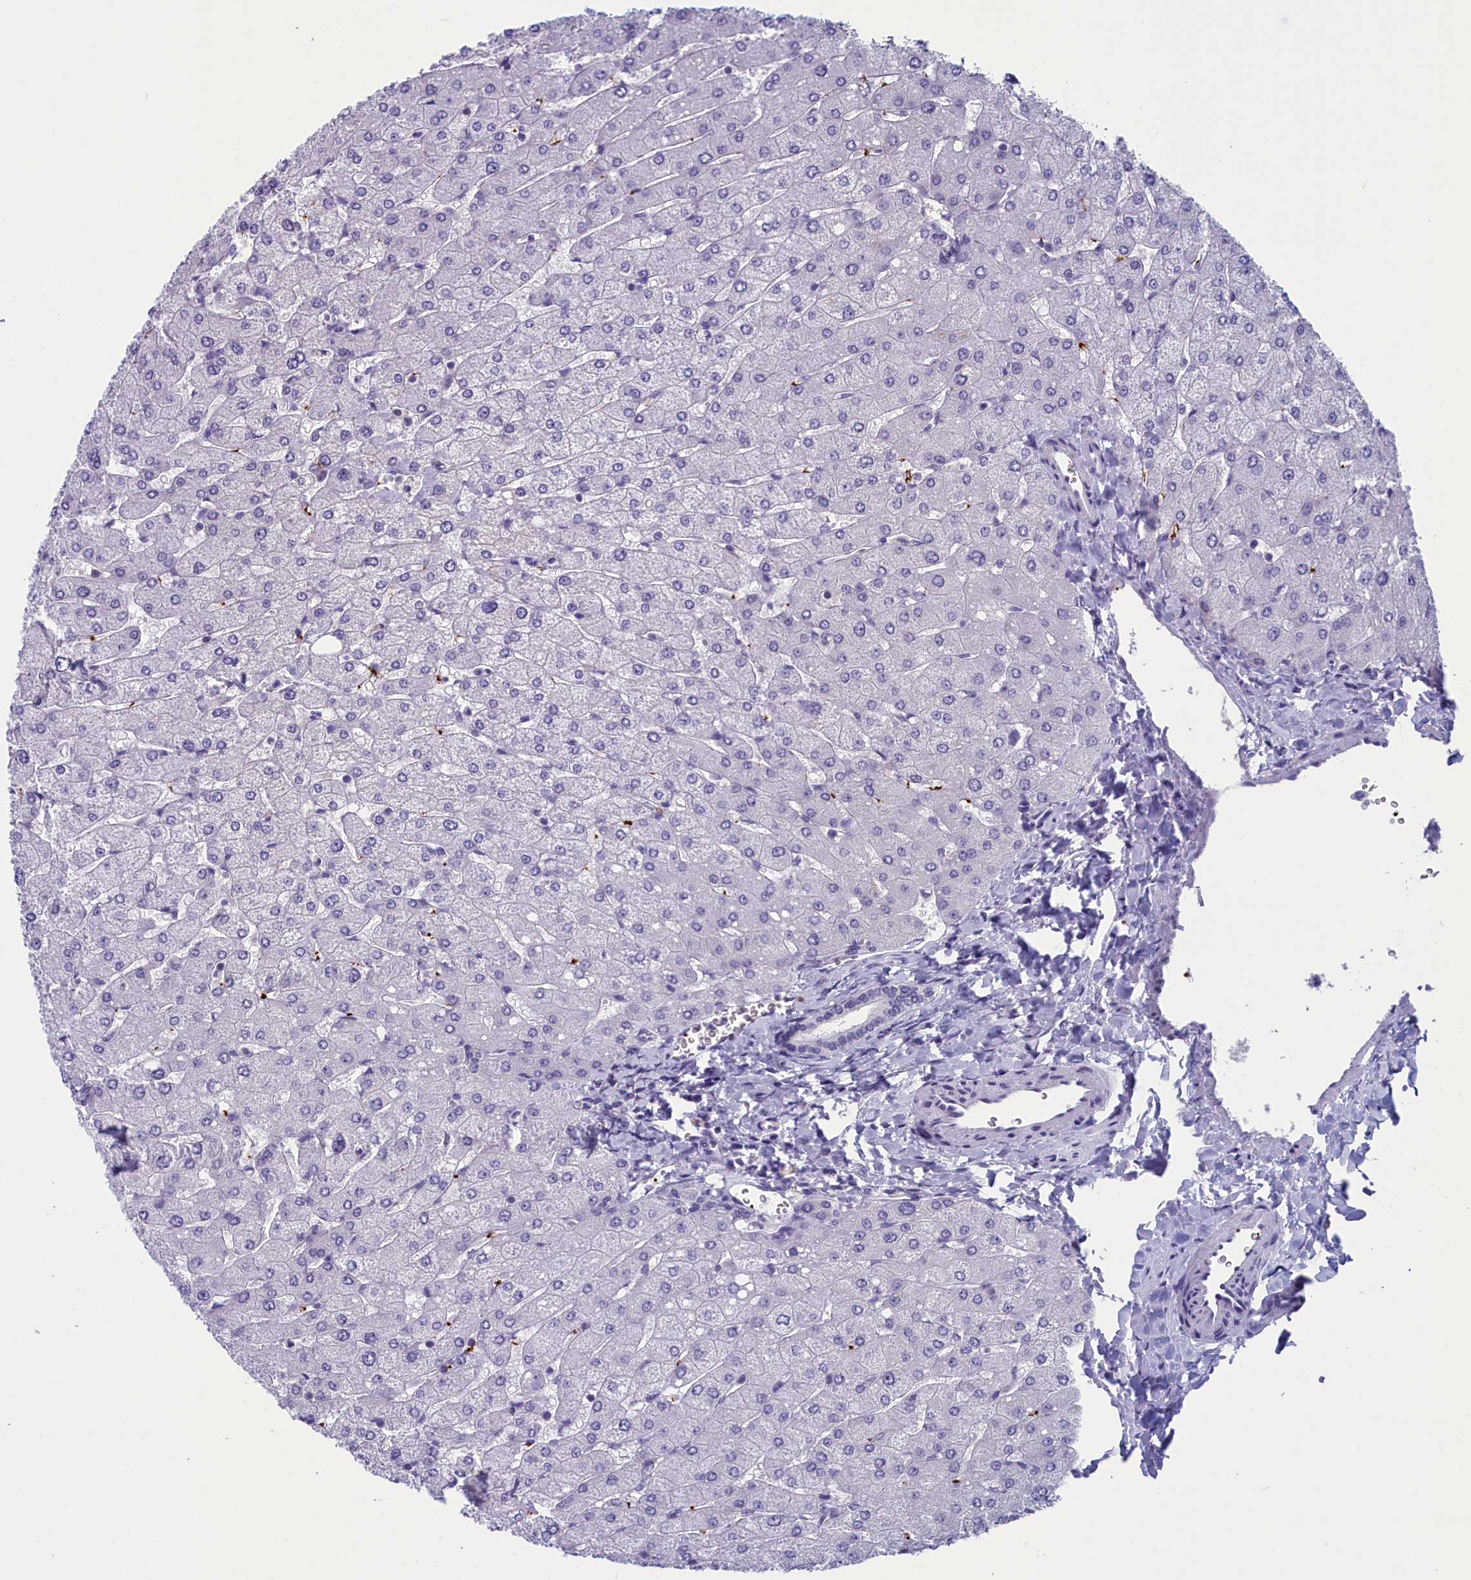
{"staining": {"intensity": "negative", "quantity": "none", "location": "none"}, "tissue": "liver", "cell_type": "Cholangiocytes", "image_type": "normal", "snomed": [{"axis": "morphology", "description": "Normal tissue, NOS"}, {"axis": "topography", "description": "Liver"}], "caption": "This histopathology image is of normal liver stained with immunohistochemistry (IHC) to label a protein in brown with the nuclei are counter-stained blue. There is no positivity in cholangiocytes.", "gene": "AIFM2", "patient": {"sex": "male", "age": 55}}